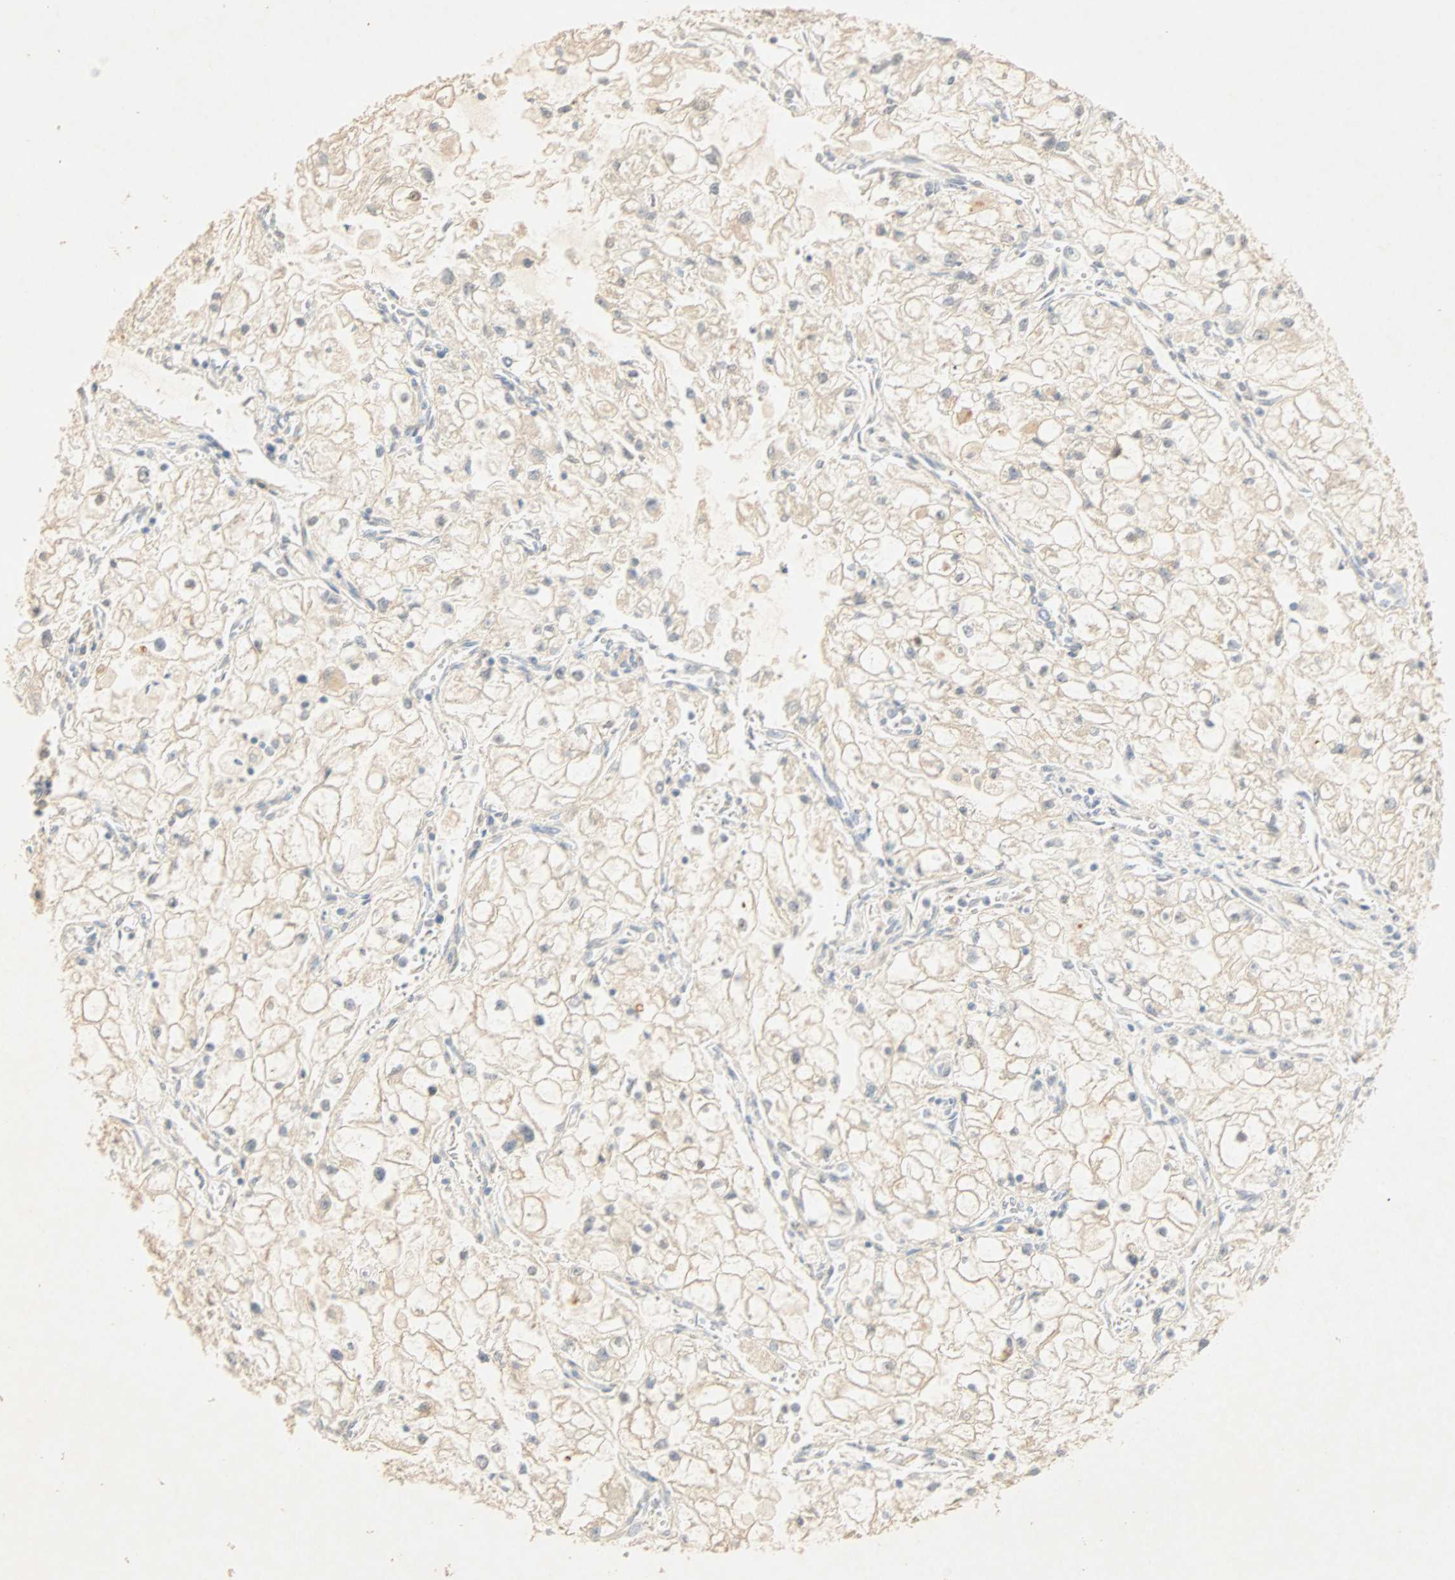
{"staining": {"intensity": "negative", "quantity": "none", "location": "none"}, "tissue": "renal cancer", "cell_type": "Tumor cells", "image_type": "cancer", "snomed": [{"axis": "morphology", "description": "Adenocarcinoma, NOS"}, {"axis": "topography", "description": "Kidney"}], "caption": "Tumor cells are negative for brown protein staining in renal cancer (adenocarcinoma).", "gene": "SELENBP1", "patient": {"sex": "female", "age": 70}}